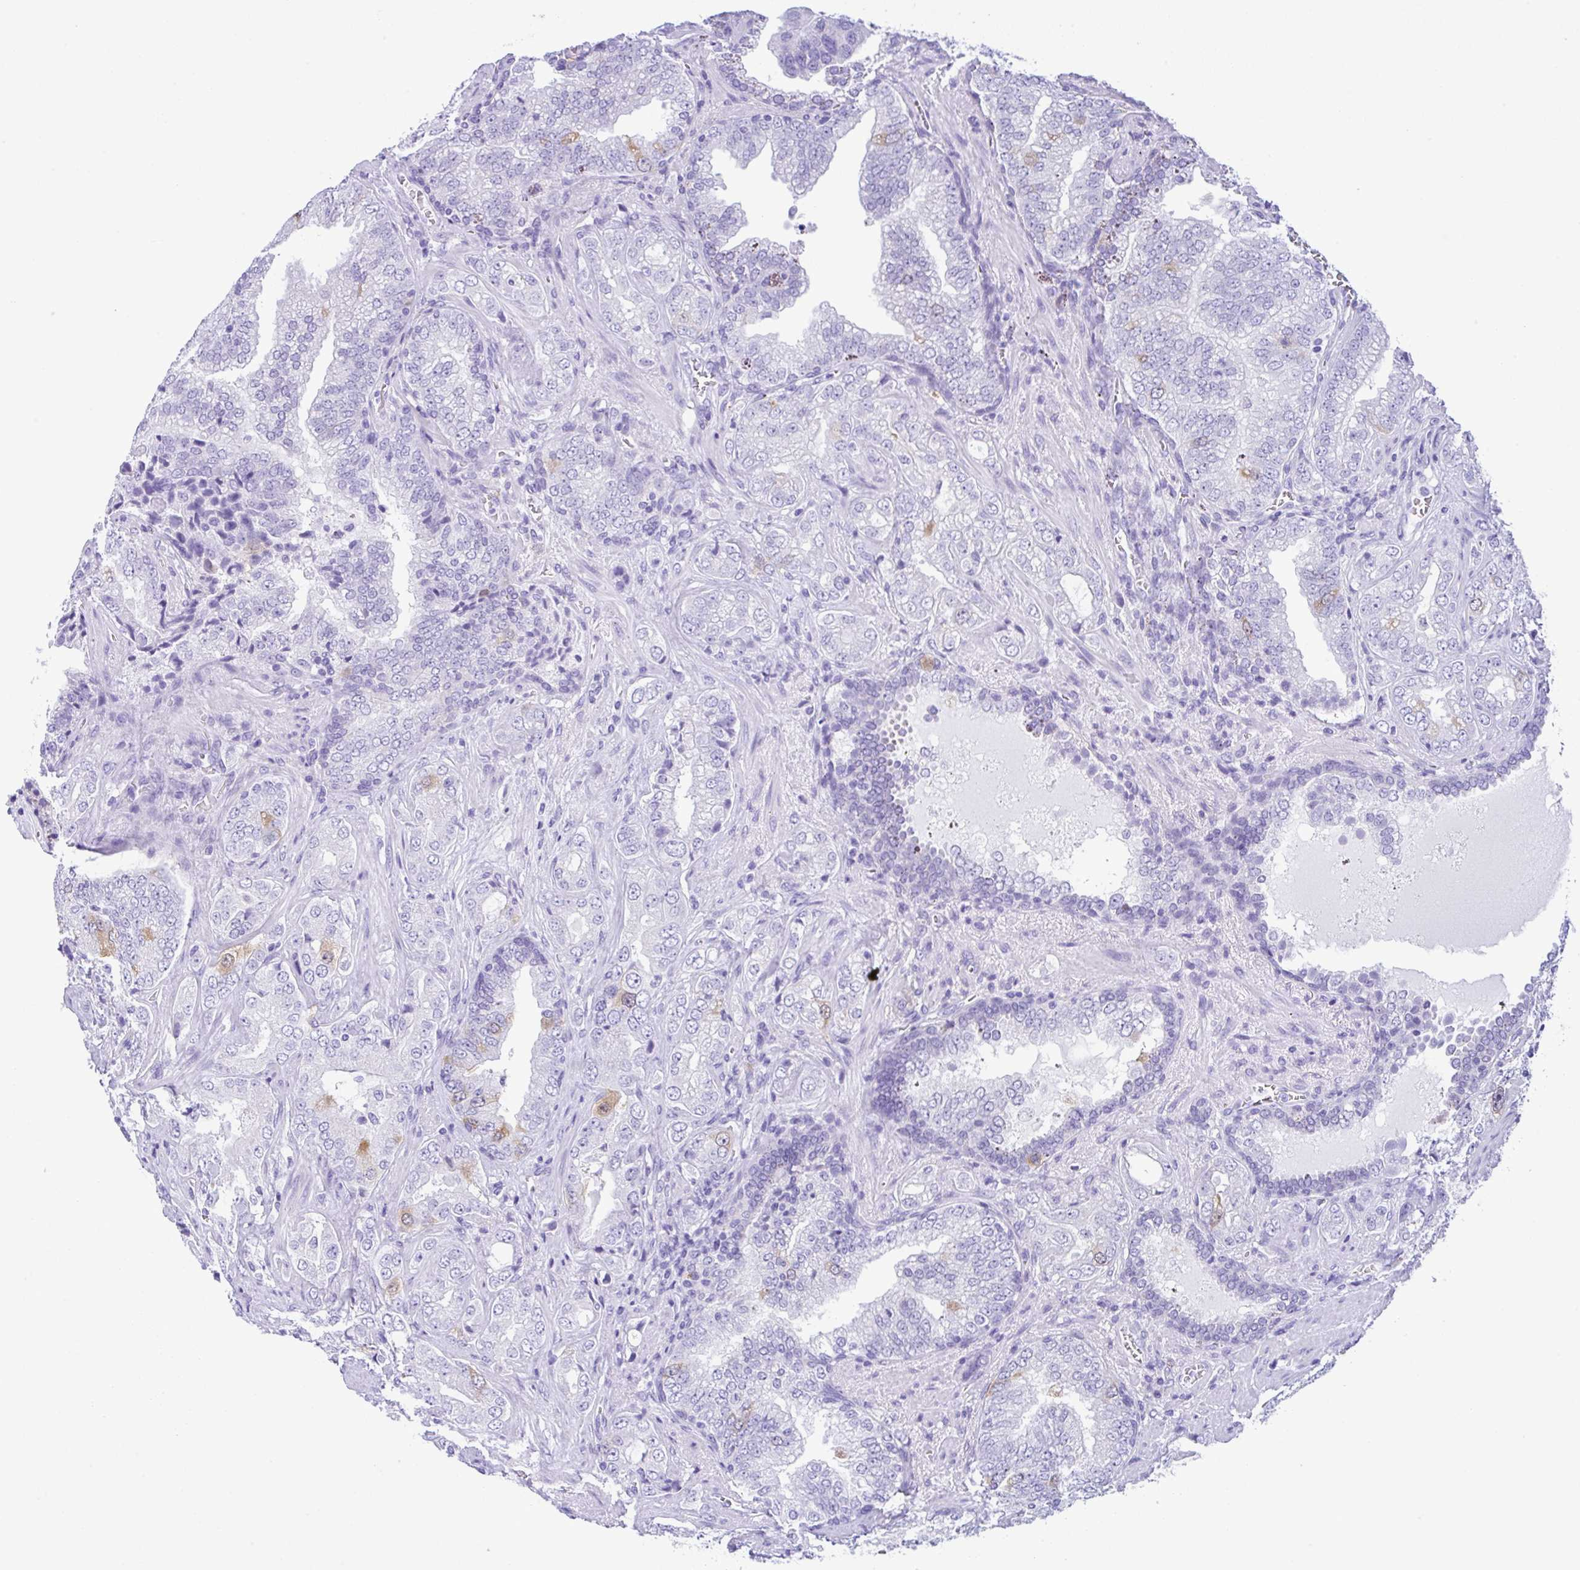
{"staining": {"intensity": "negative", "quantity": "none", "location": "none"}, "tissue": "prostate cancer", "cell_type": "Tumor cells", "image_type": "cancer", "snomed": [{"axis": "morphology", "description": "Adenocarcinoma, High grade"}, {"axis": "topography", "description": "Prostate"}], "caption": "Immunohistochemistry micrograph of prostate cancer (adenocarcinoma (high-grade)) stained for a protein (brown), which shows no expression in tumor cells.", "gene": "RRM2", "patient": {"sex": "male", "age": 67}}